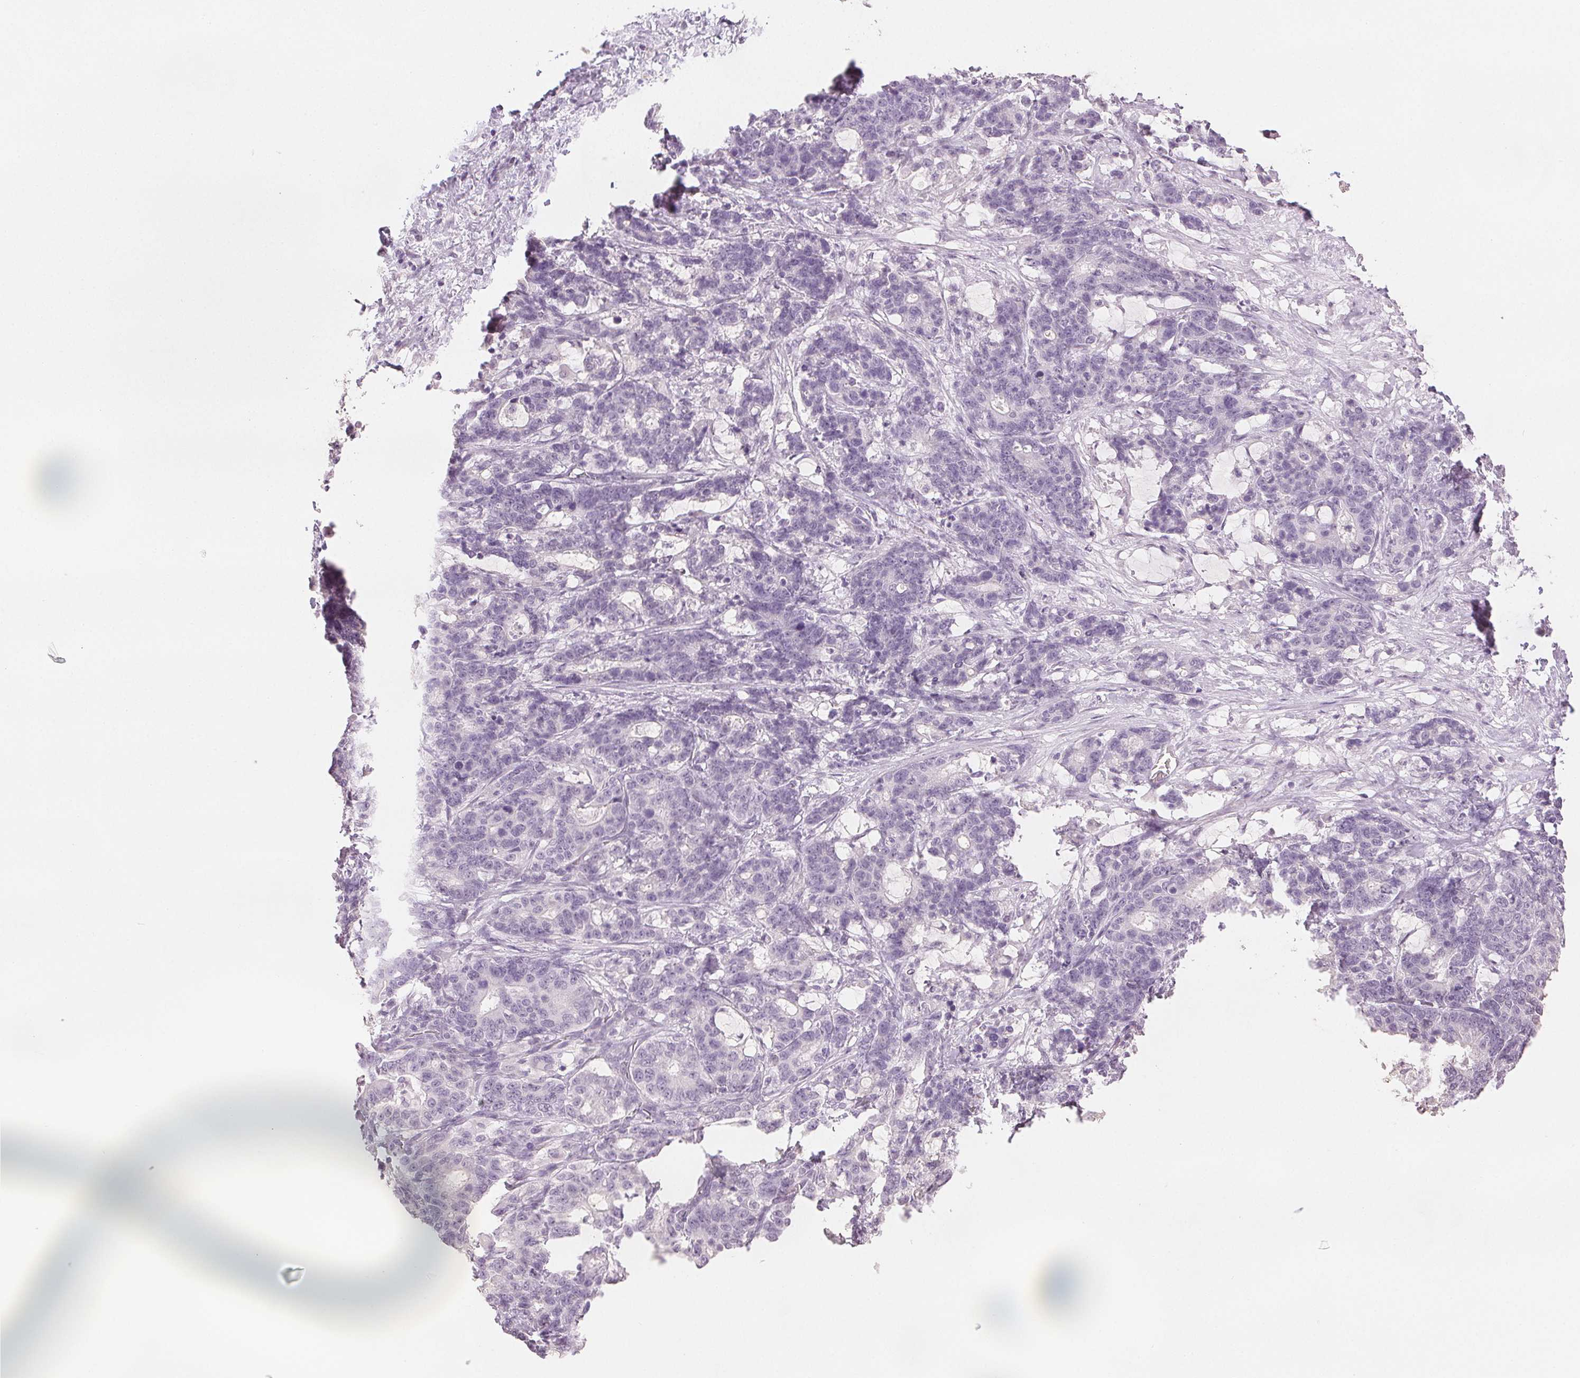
{"staining": {"intensity": "negative", "quantity": "none", "location": "none"}, "tissue": "stomach cancer", "cell_type": "Tumor cells", "image_type": "cancer", "snomed": [{"axis": "morphology", "description": "Normal tissue, NOS"}, {"axis": "morphology", "description": "Adenocarcinoma, NOS"}, {"axis": "topography", "description": "Stomach"}], "caption": "High power microscopy micrograph of an immunohistochemistry (IHC) photomicrograph of stomach cancer (adenocarcinoma), revealing no significant expression in tumor cells.", "gene": "SCGN", "patient": {"sex": "female", "age": 64}}